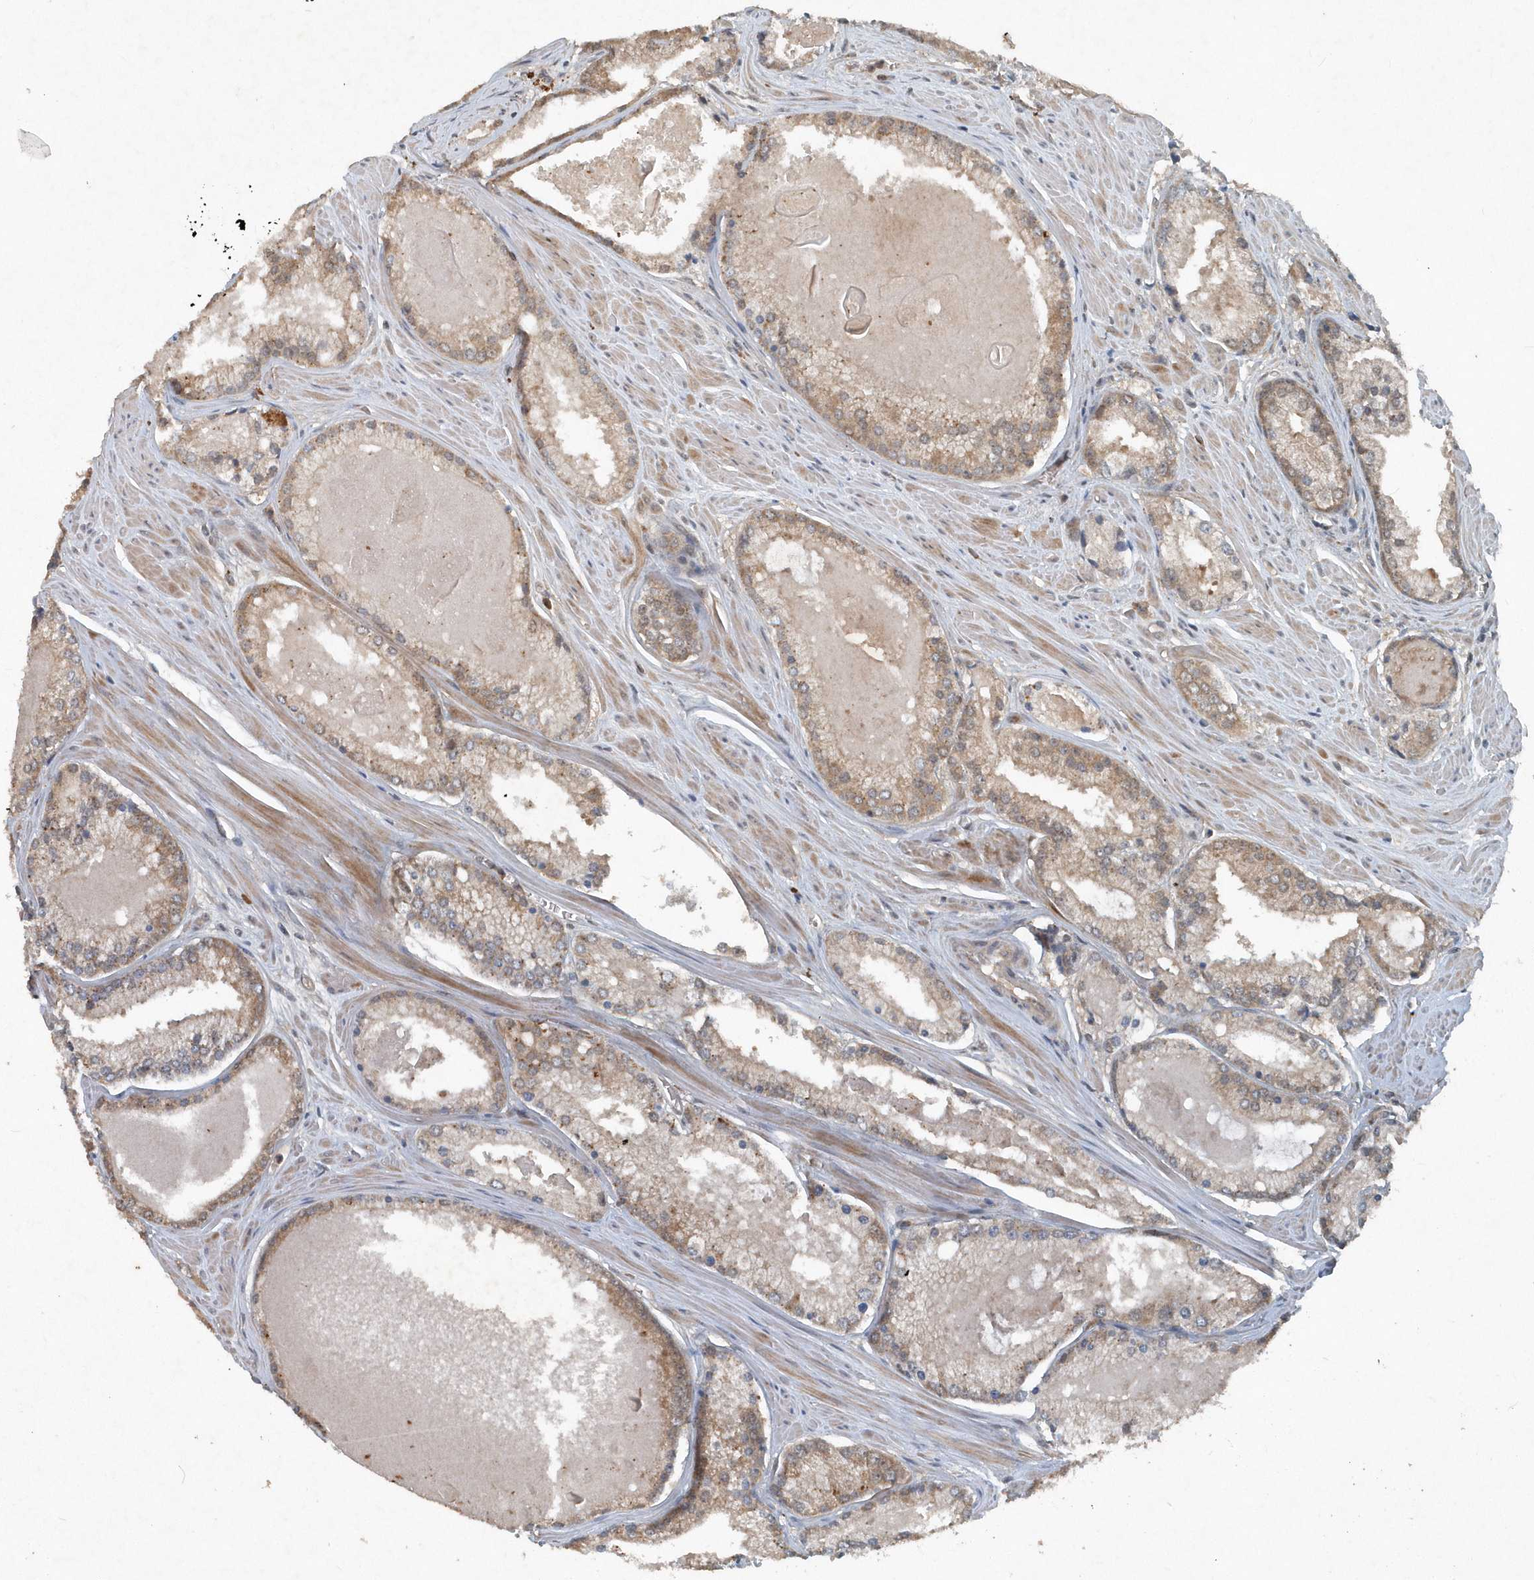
{"staining": {"intensity": "moderate", "quantity": ">75%", "location": "cytoplasmic/membranous"}, "tissue": "prostate cancer", "cell_type": "Tumor cells", "image_type": "cancer", "snomed": [{"axis": "morphology", "description": "Adenocarcinoma, Low grade"}, {"axis": "topography", "description": "Prostate"}], "caption": "This is an image of immunohistochemistry staining of prostate adenocarcinoma (low-grade), which shows moderate expression in the cytoplasmic/membranous of tumor cells.", "gene": "SCFD2", "patient": {"sex": "male", "age": 54}}